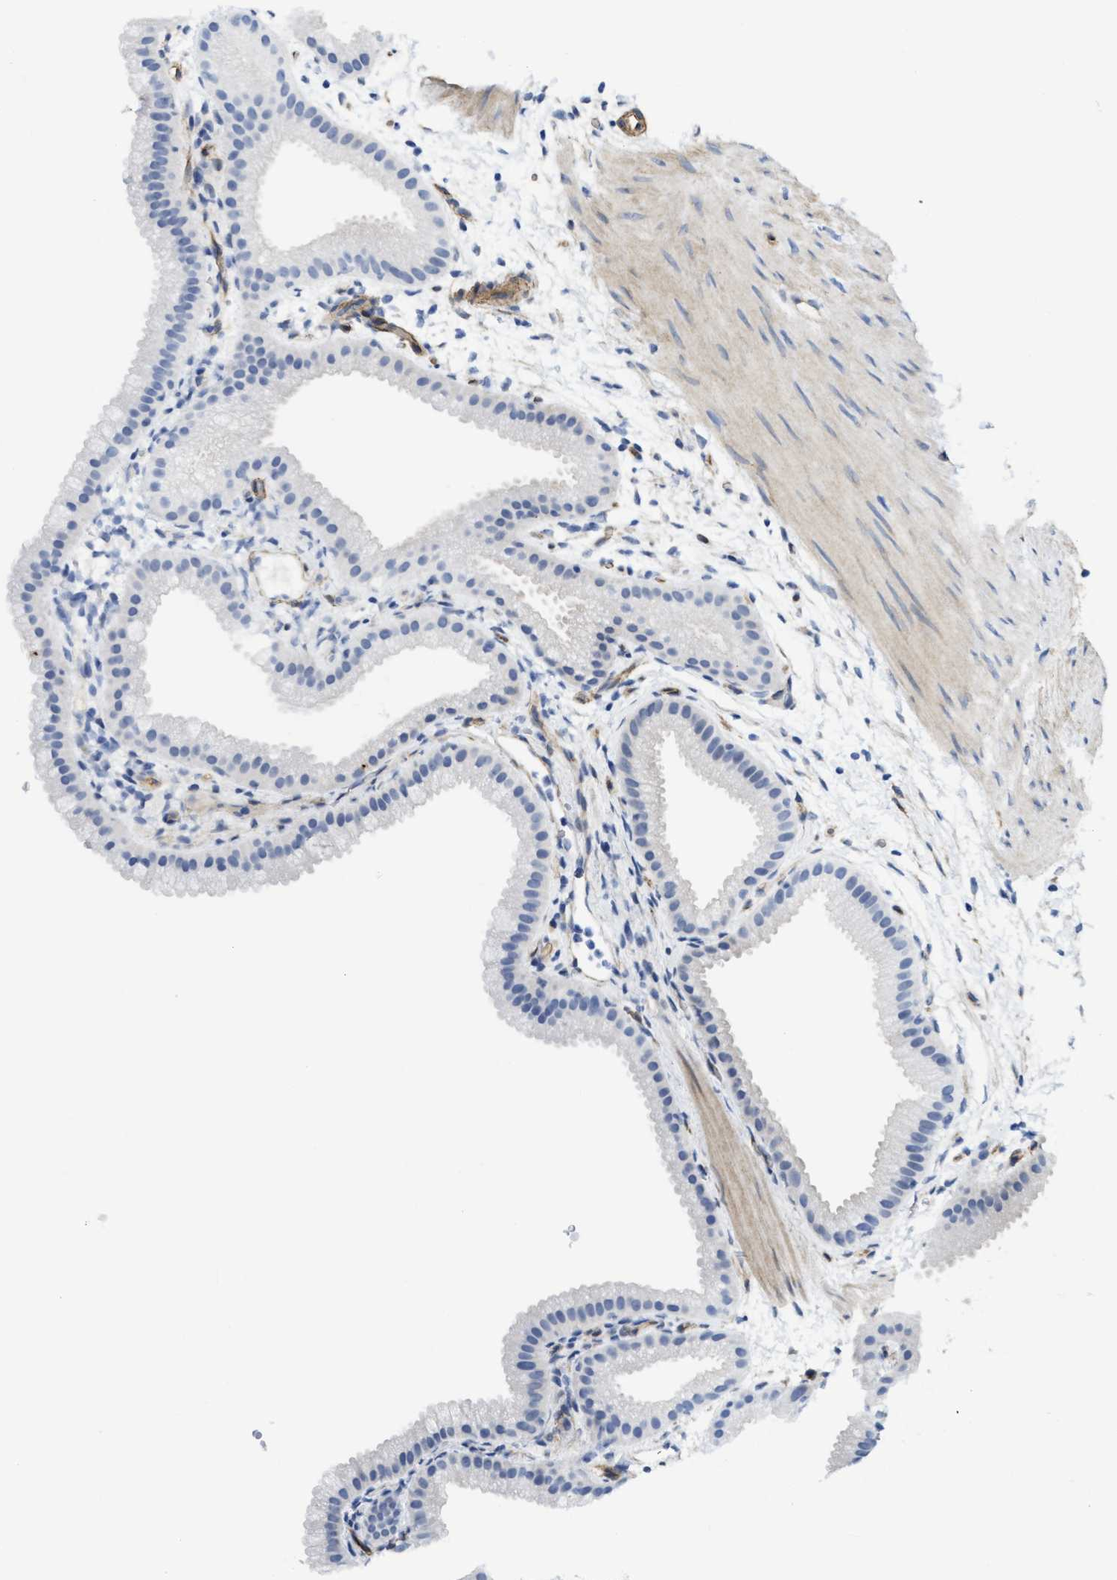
{"staining": {"intensity": "negative", "quantity": "none", "location": "none"}, "tissue": "gallbladder", "cell_type": "Glandular cells", "image_type": "normal", "snomed": [{"axis": "morphology", "description": "Normal tissue, NOS"}, {"axis": "topography", "description": "Gallbladder"}], "caption": "Protein analysis of benign gallbladder reveals no significant positivity in glandular cells.", "gene": "TUB", "patient": {"sex": "female", "age": 64}}